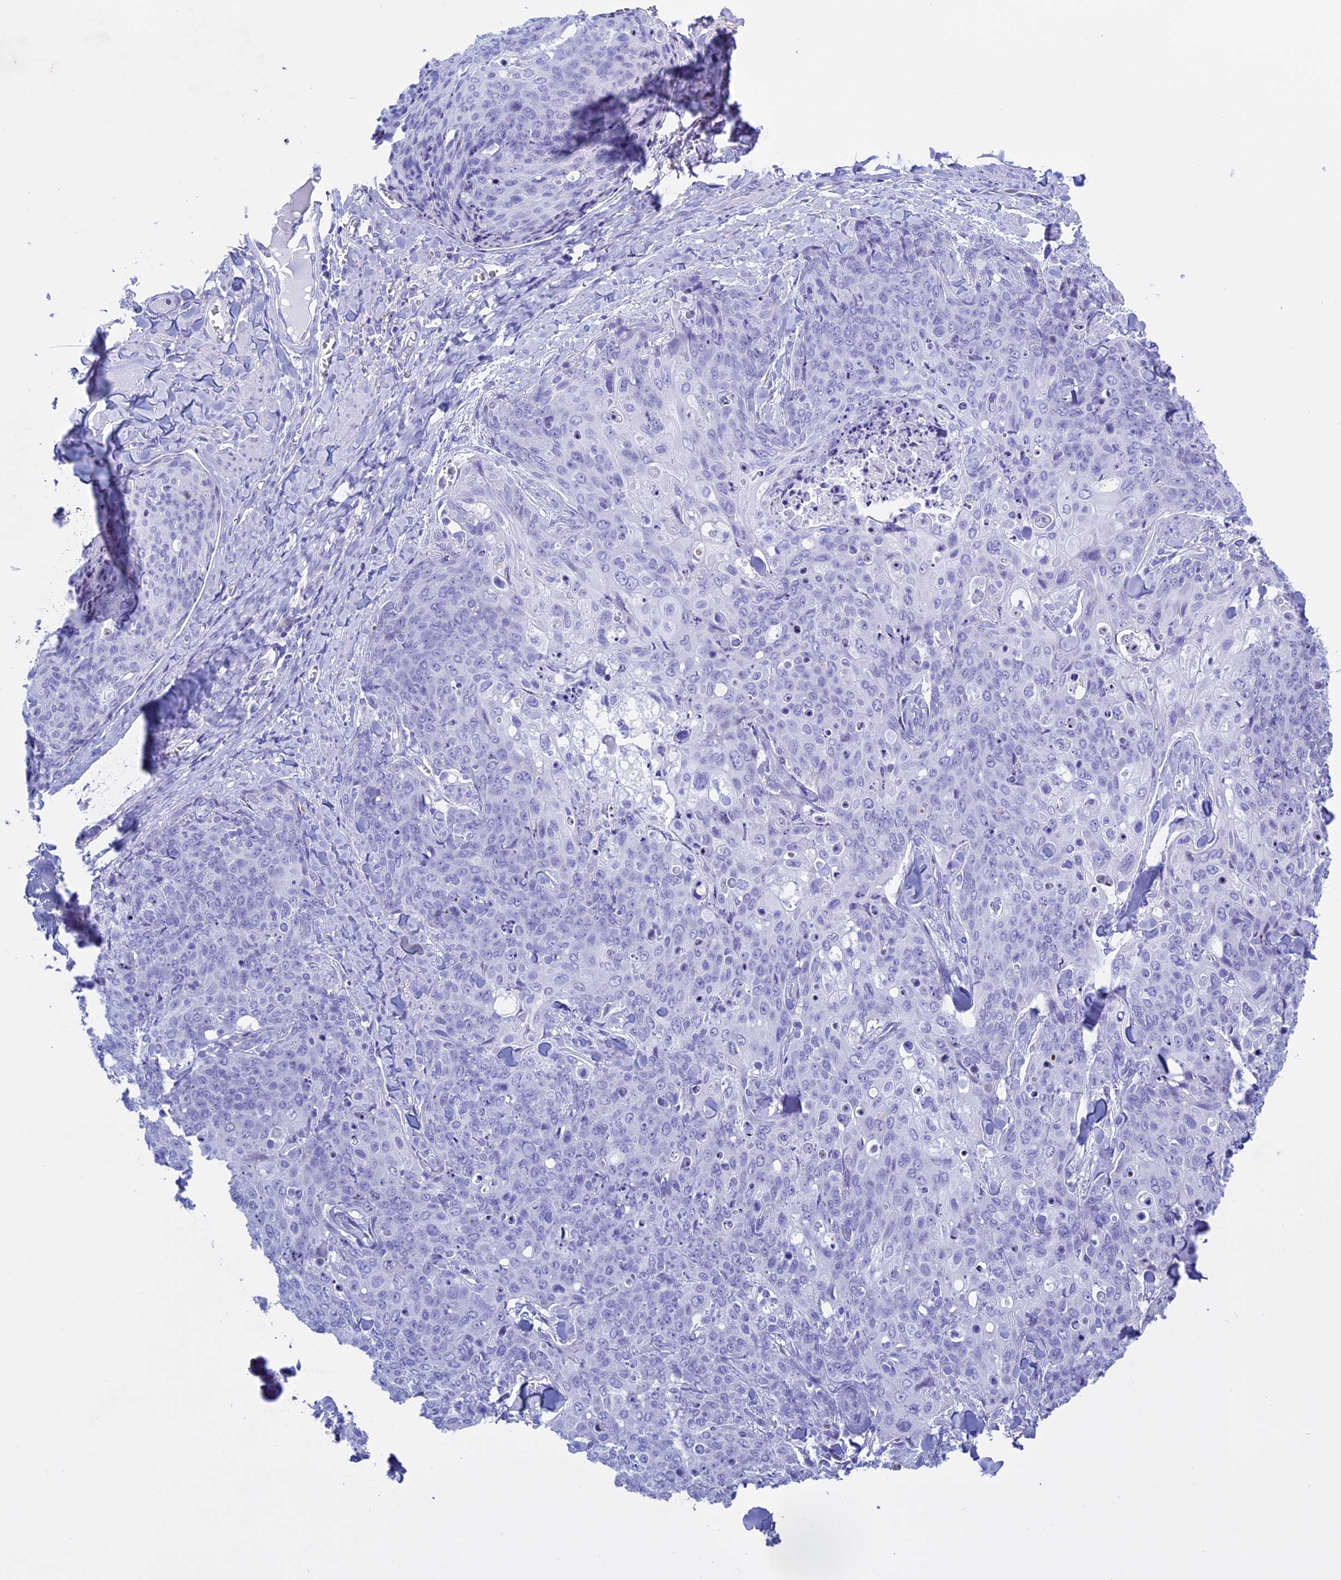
{"staining": {"intensity": "negative", "quantity": "none", "location": "none"}, "tissue": "skin cancer", "cell_type": "Tumor cells", "image_type": "cancer", "snomed": [{"axis": "morphology", "description": "Squamous cell carcinoma, NOS"}, {"axis": "topography", "description": "Skin"}, {"axis": "topography", "description": "Vulva"}], "caption": "DAB (3,3'-diaminobenzidine) immunohistochemical staining of human skin cancer demonstrates no significant expression in tumor cells.", "gene": "KCTD21", "patient": {"sex": "female", "age": 85}}